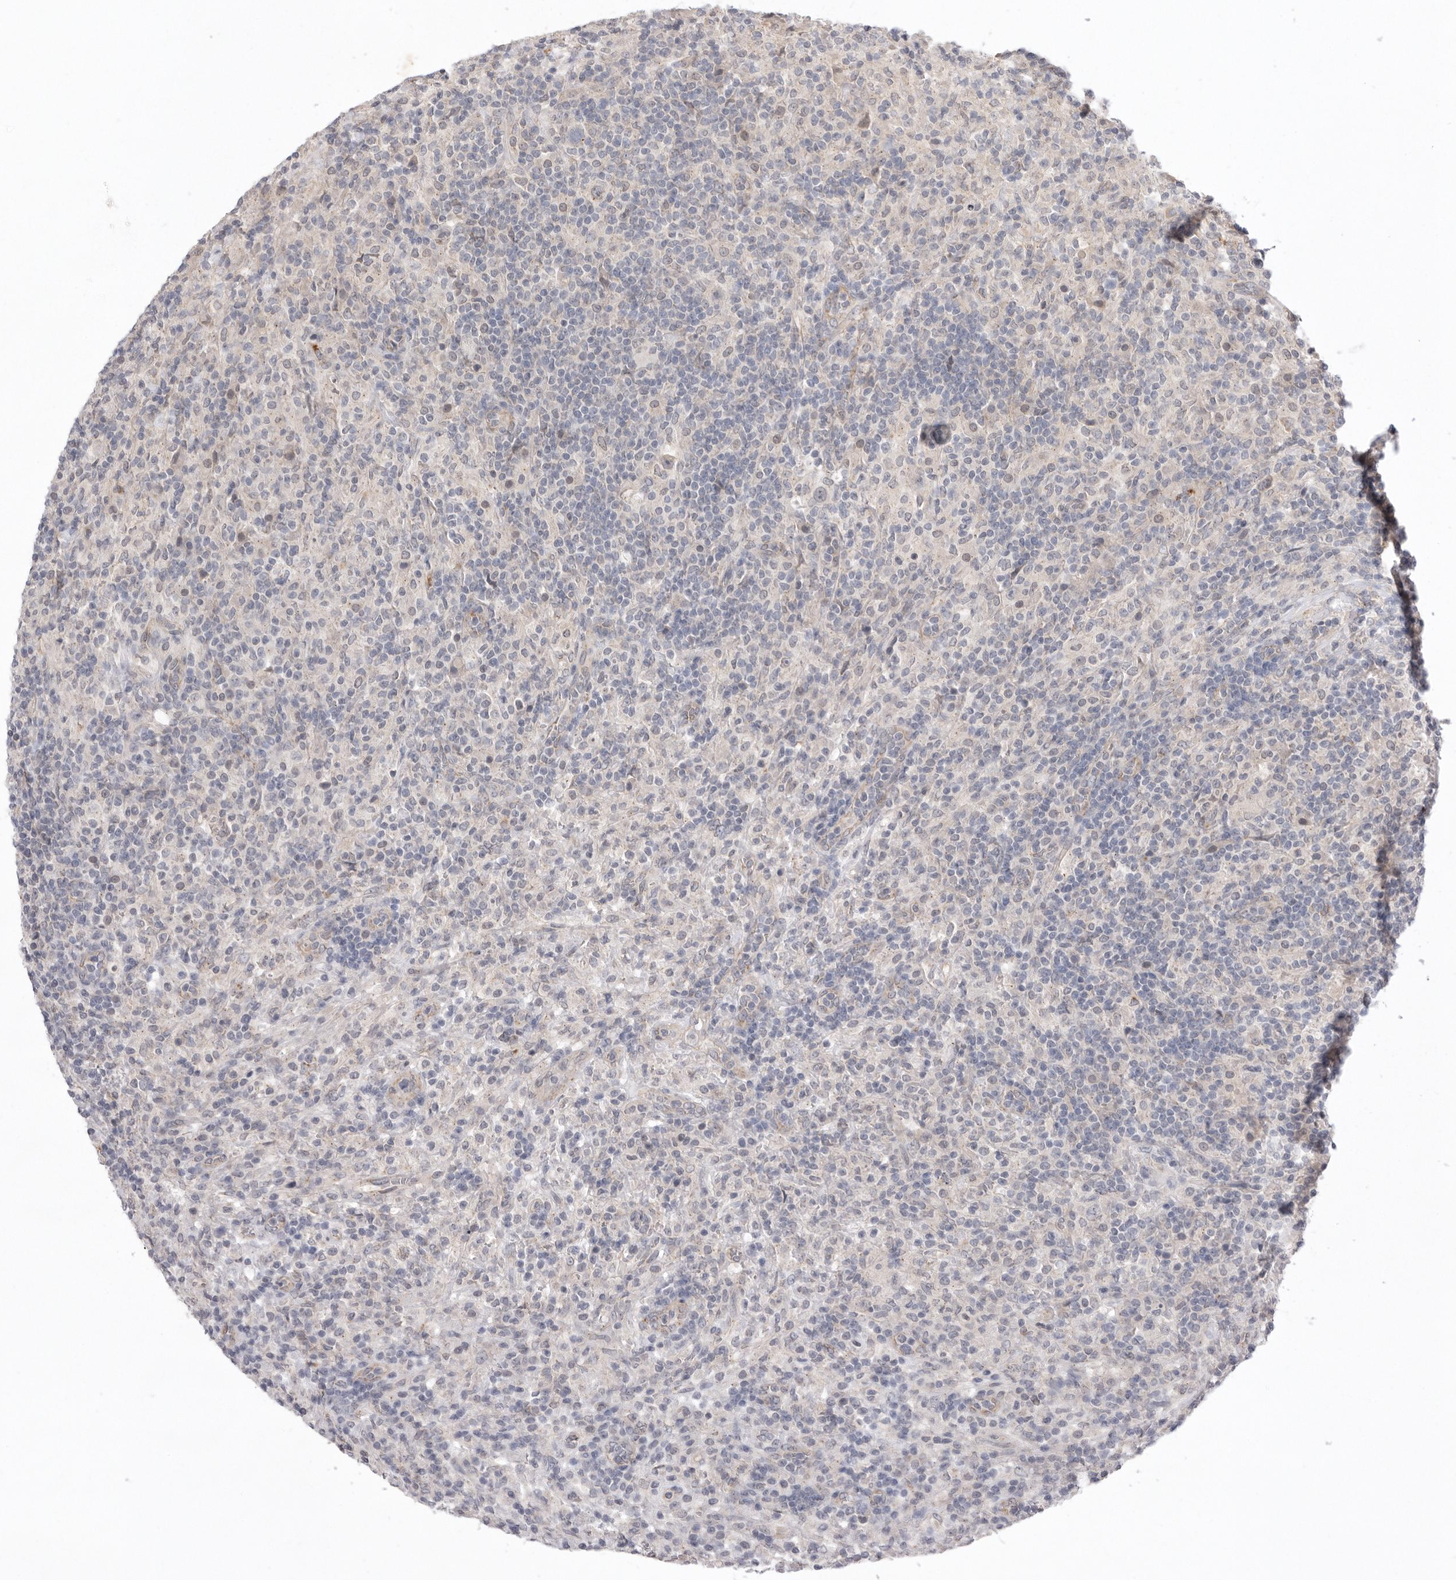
{"staining": {"intensity": "negative", "quantity": "none", "location": "none"}, "tissue": "lymphoma", "cell_type": "Tumor cells", "image_type": "cancer", "snomed": [{"axis": "morphology", "description": "Hodgkin's disease, NOS"}, {"axis": "topography", "description": "Lymph node"}], "caption": "Tumor cells are negative for protein expression in human lymphoma. (DAB (3,3'-diaminobenzidine) IHC, high magnification).", "gene": "TLR3", "patient": {"sex": "male", "age": 70}}